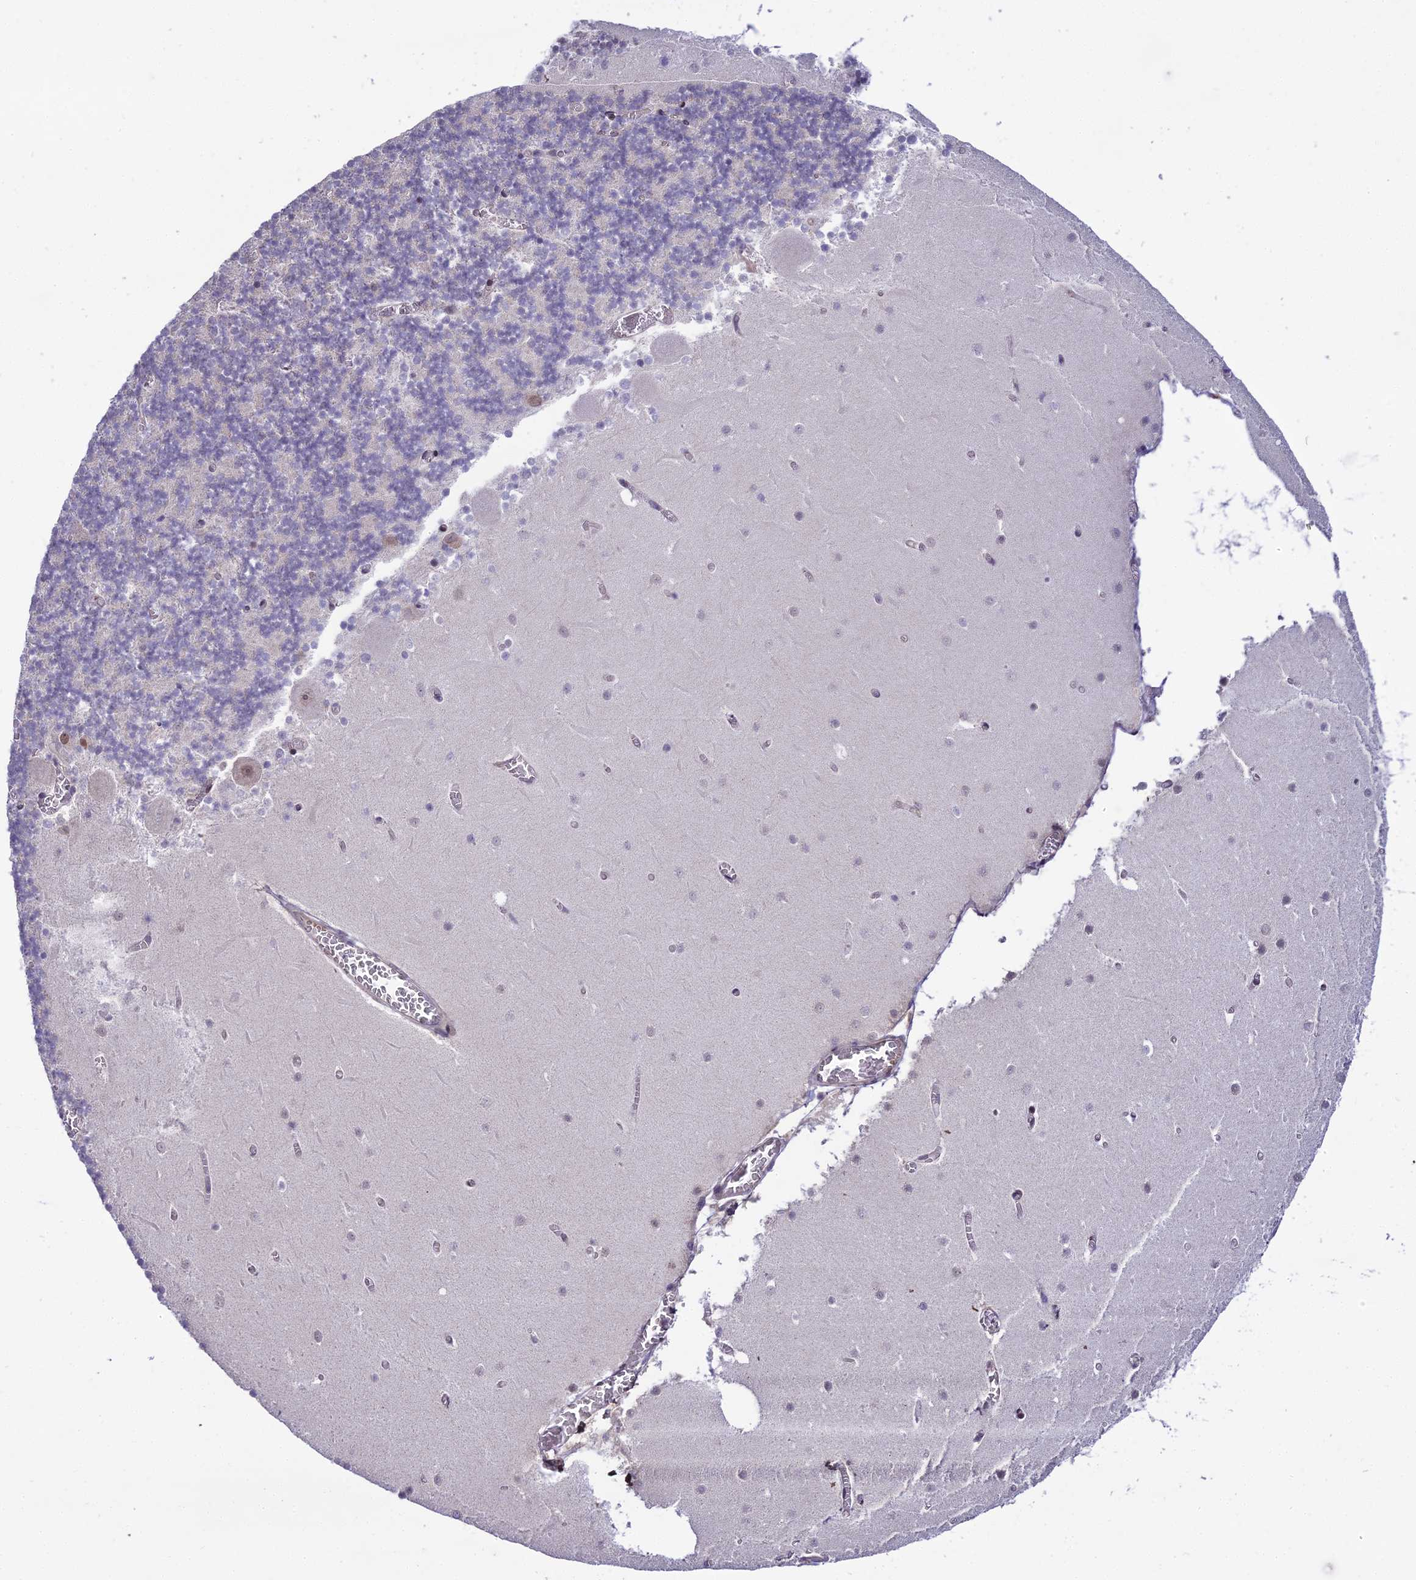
{"staining": {"intensity": "moderate", "quantity": "25%-75%", "location": "nuclear"}, "tissue": "cerebellum", "cell_type": "Cells in granular layer", "image_type": "normal", "snomed": [{"axis": "morphology", "description": "Normal tissue, NOS"}, {"axis": "topography", "description": "Cerebellum"}], "caption": "Moderate nuclear protein expression is seen in about 25%-75% of cells in granular layer in cerebellum. (IHC, brightfield microscopy, high magnification).", "gene": "ZNF707", "patient": {"sex": "female", "age": 28}}